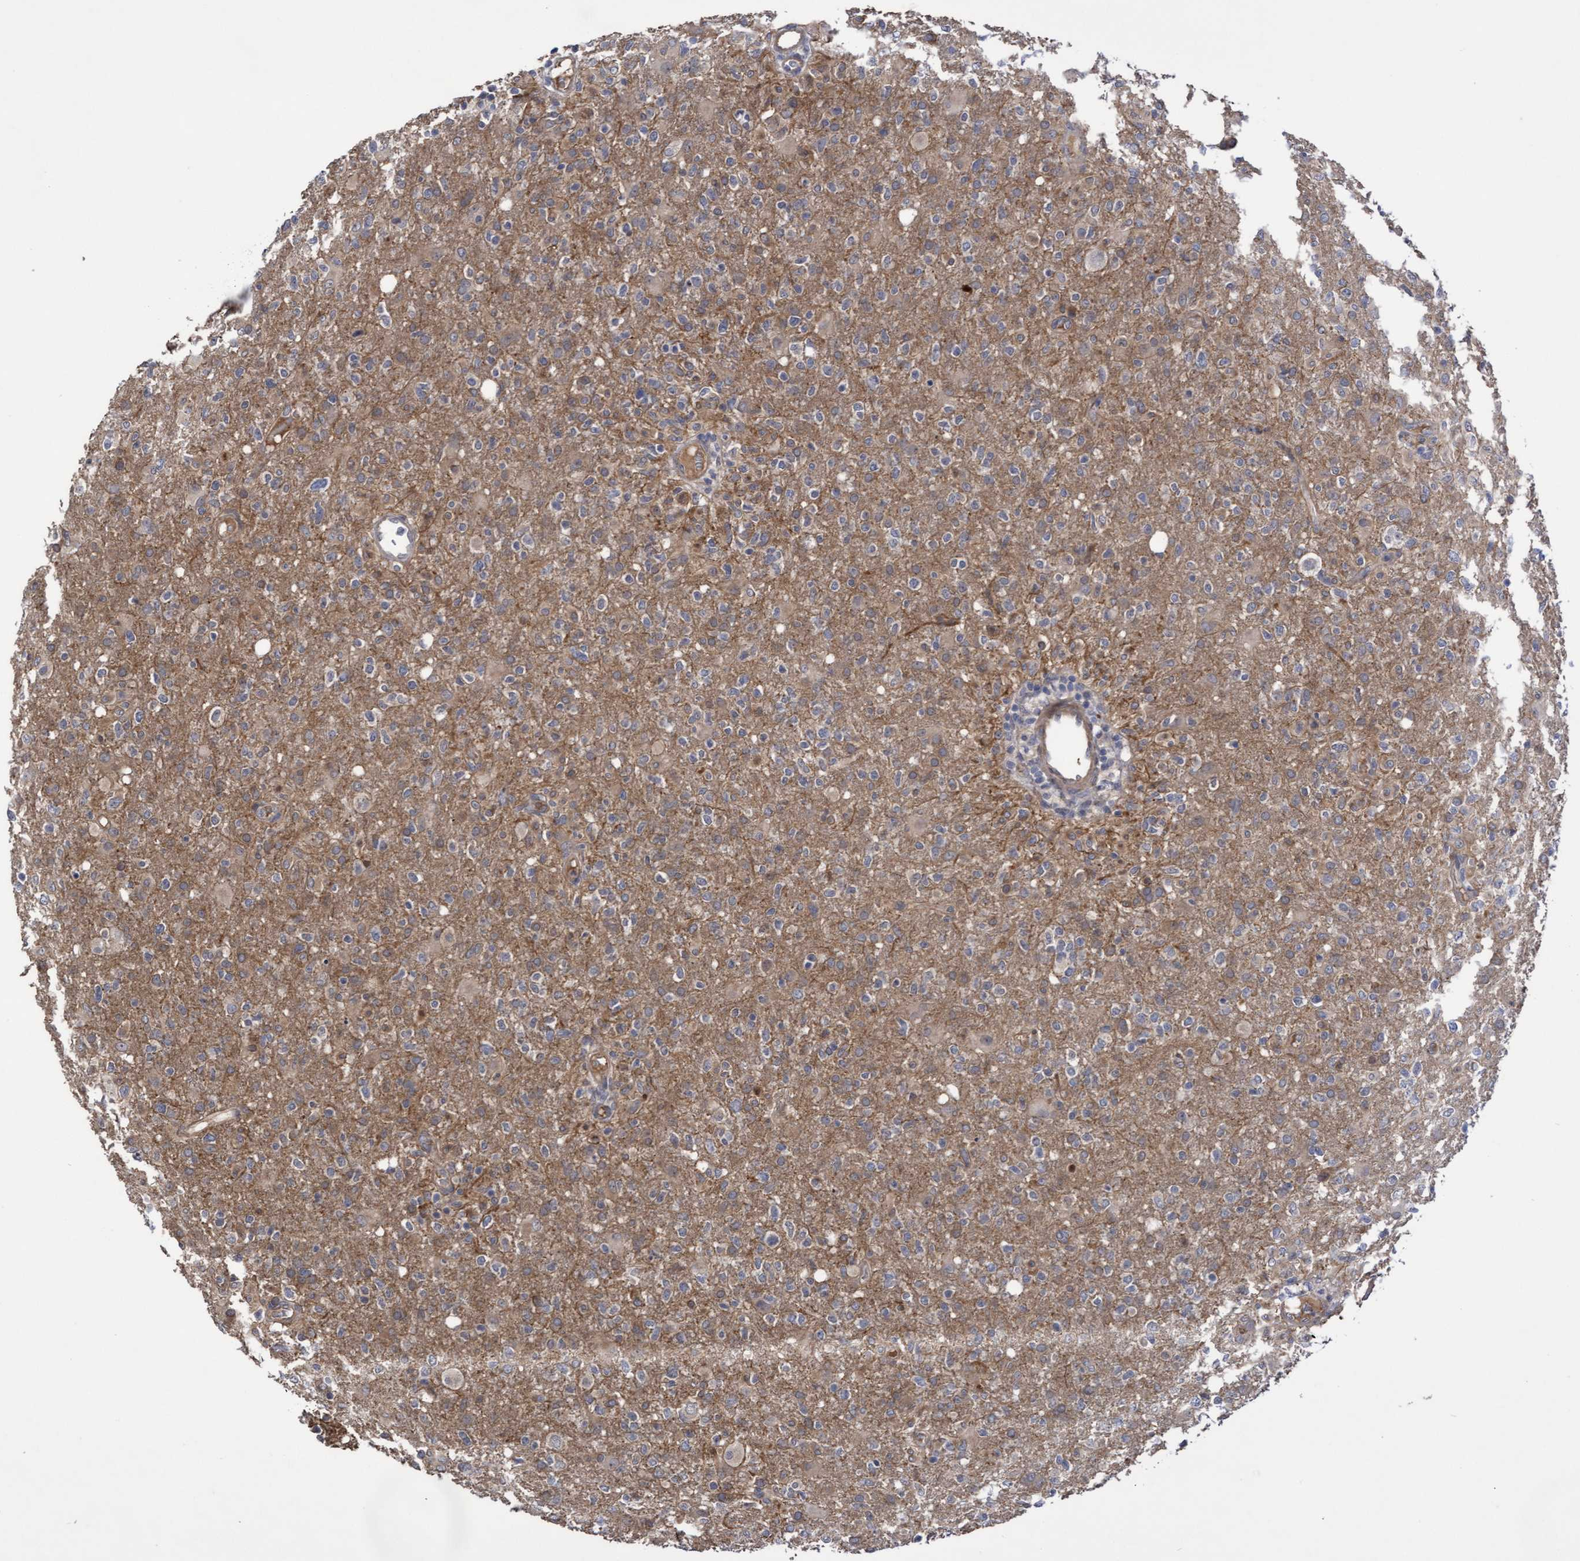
{"staining": {"intensity": "weak", "quantity": "<25%", "location": "cytoplasmic/membranous"}, "tissue": "glioma", "cell_type": "Tumor cells", "image_type": "cancer", "snomed": [{"axis": "morphology", "description": "Glioma, malignant, High grade"}, {"axis": "topography", "description": "Brain"}], "caption": "High-grade glioma (malignant) stained for a protein using IHC exhibits no expression tumor cells.", "gene": "COBL", "patient": {"sex": "female", "age": 57}}